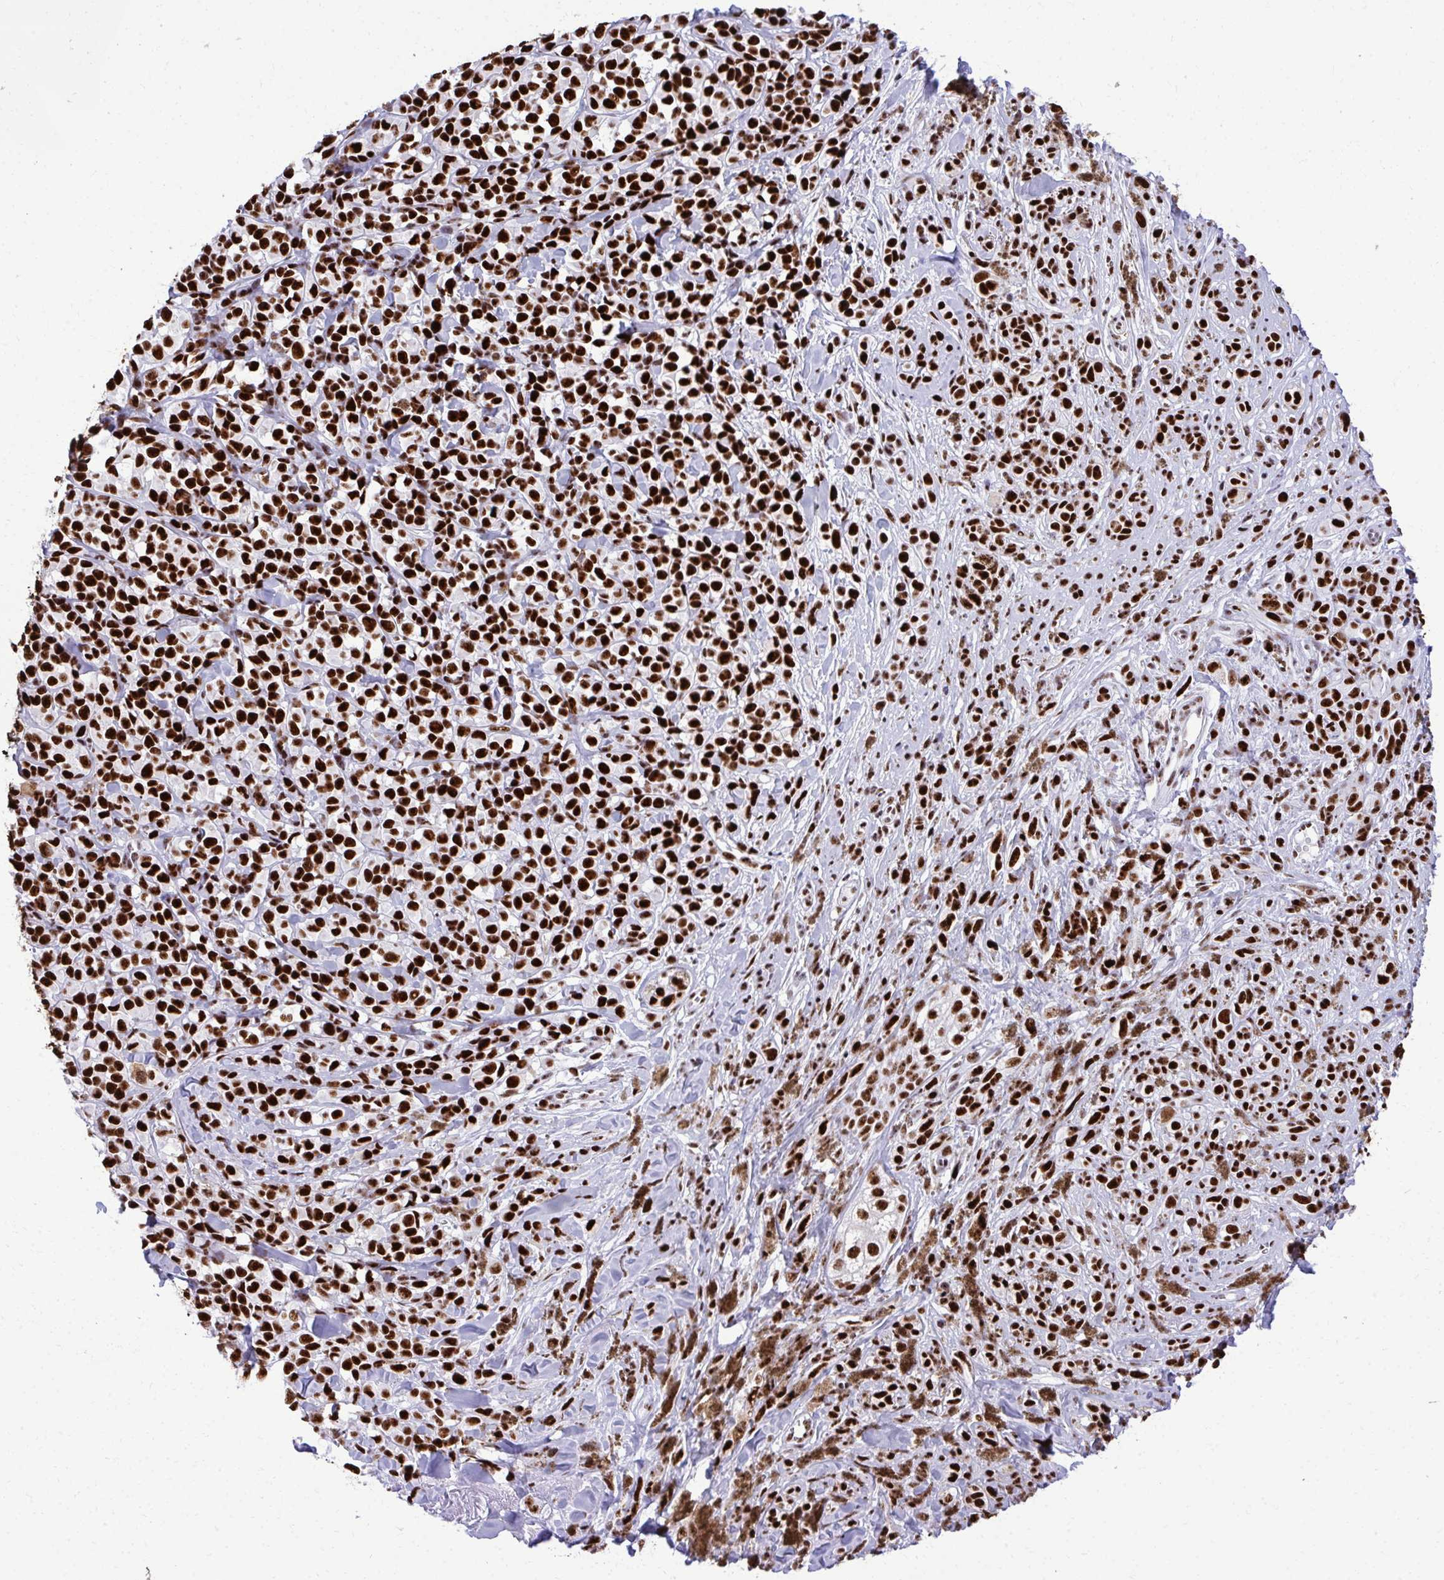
{"staining": {"intensity": "strong", "quantity": ">75%", "location": "nuclear"}, "tissue": "melanoma", "cell_type": "Tumor cells", "image_type": "cancer", "snomed": [{"axis": "morphology", "description": "Malignant melanoma, NOS"}, {"axis": "topography", "description": "Skin"}], "caption": "Malignant melanoma was stained to show a protein in brown. There is high levels of strong nuclear staining in about >75% of tumor cells.", "gene": "PELP1", "patient": {"sex": "male", "age": 85}}